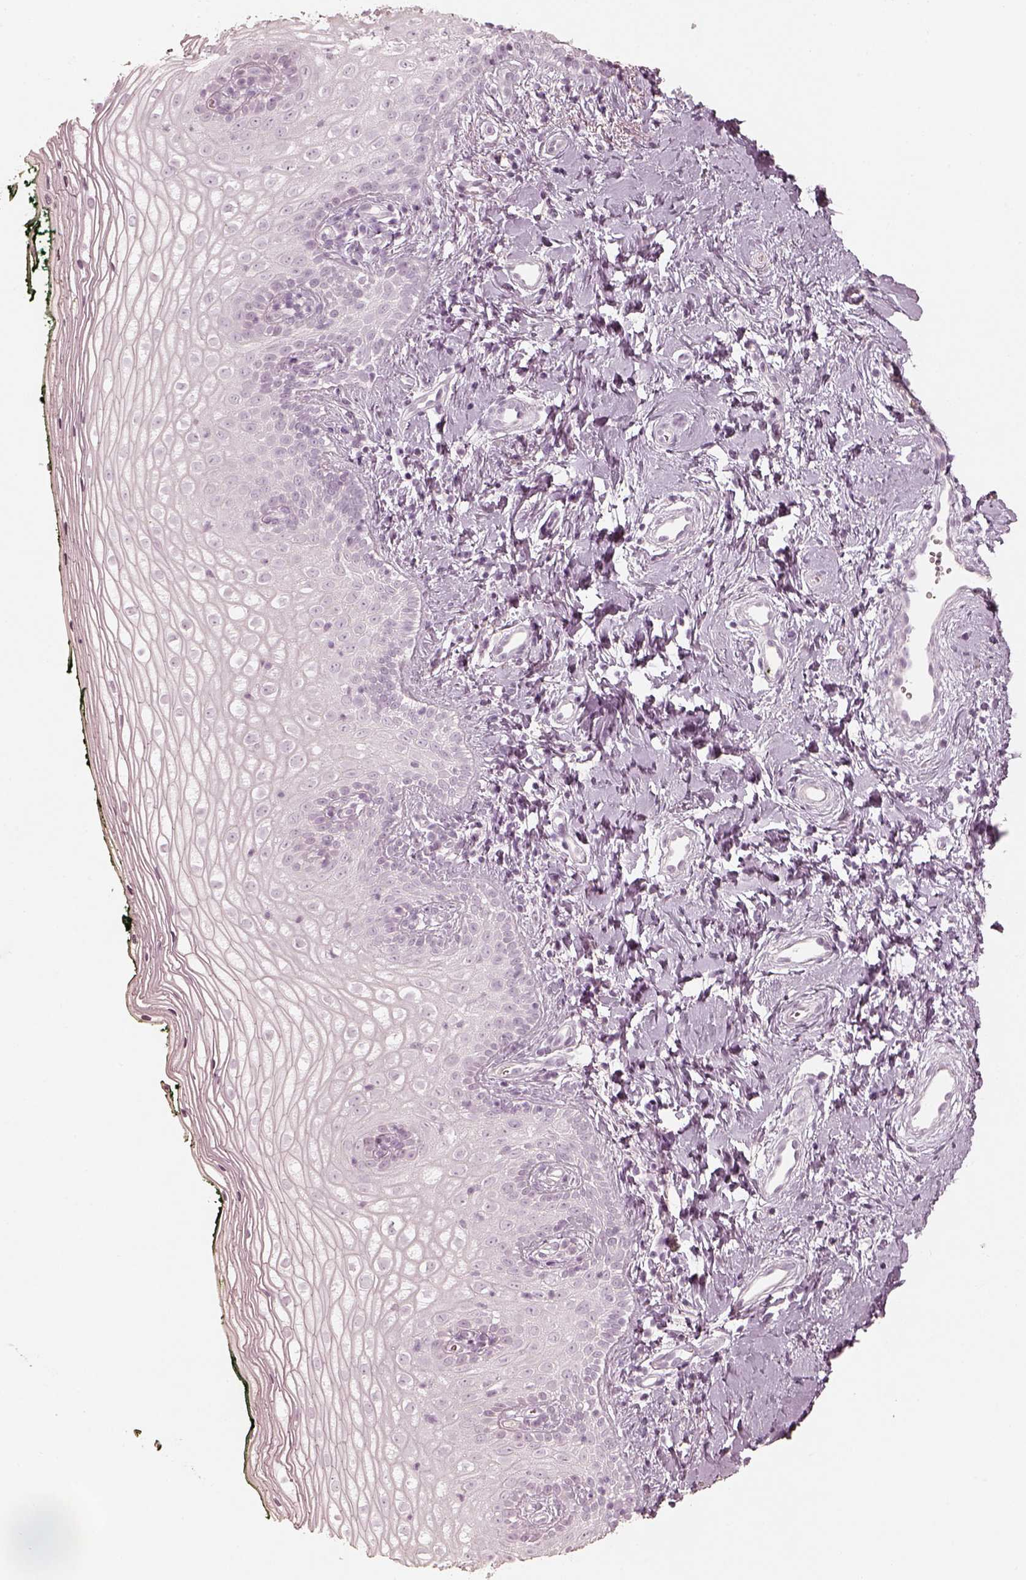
{"staining": {"intensity": "negative", "quantity": "none", "location": "none"}, "tissue": "vagina", "cell_type": "Squamous epithelial cells", "image_type": "normal", "snomed": [{"axis": "morphology", "description": "Normal tissue, NOS"}, {"axis": "topography", "description": "Vagina"}], "caption": "Immunohistochemical staining of unremarkable vagina displays no significant expression in squamous epithelial cells.", "gene": "KRT82", "patient": {"sex": "female", "age": 47}}